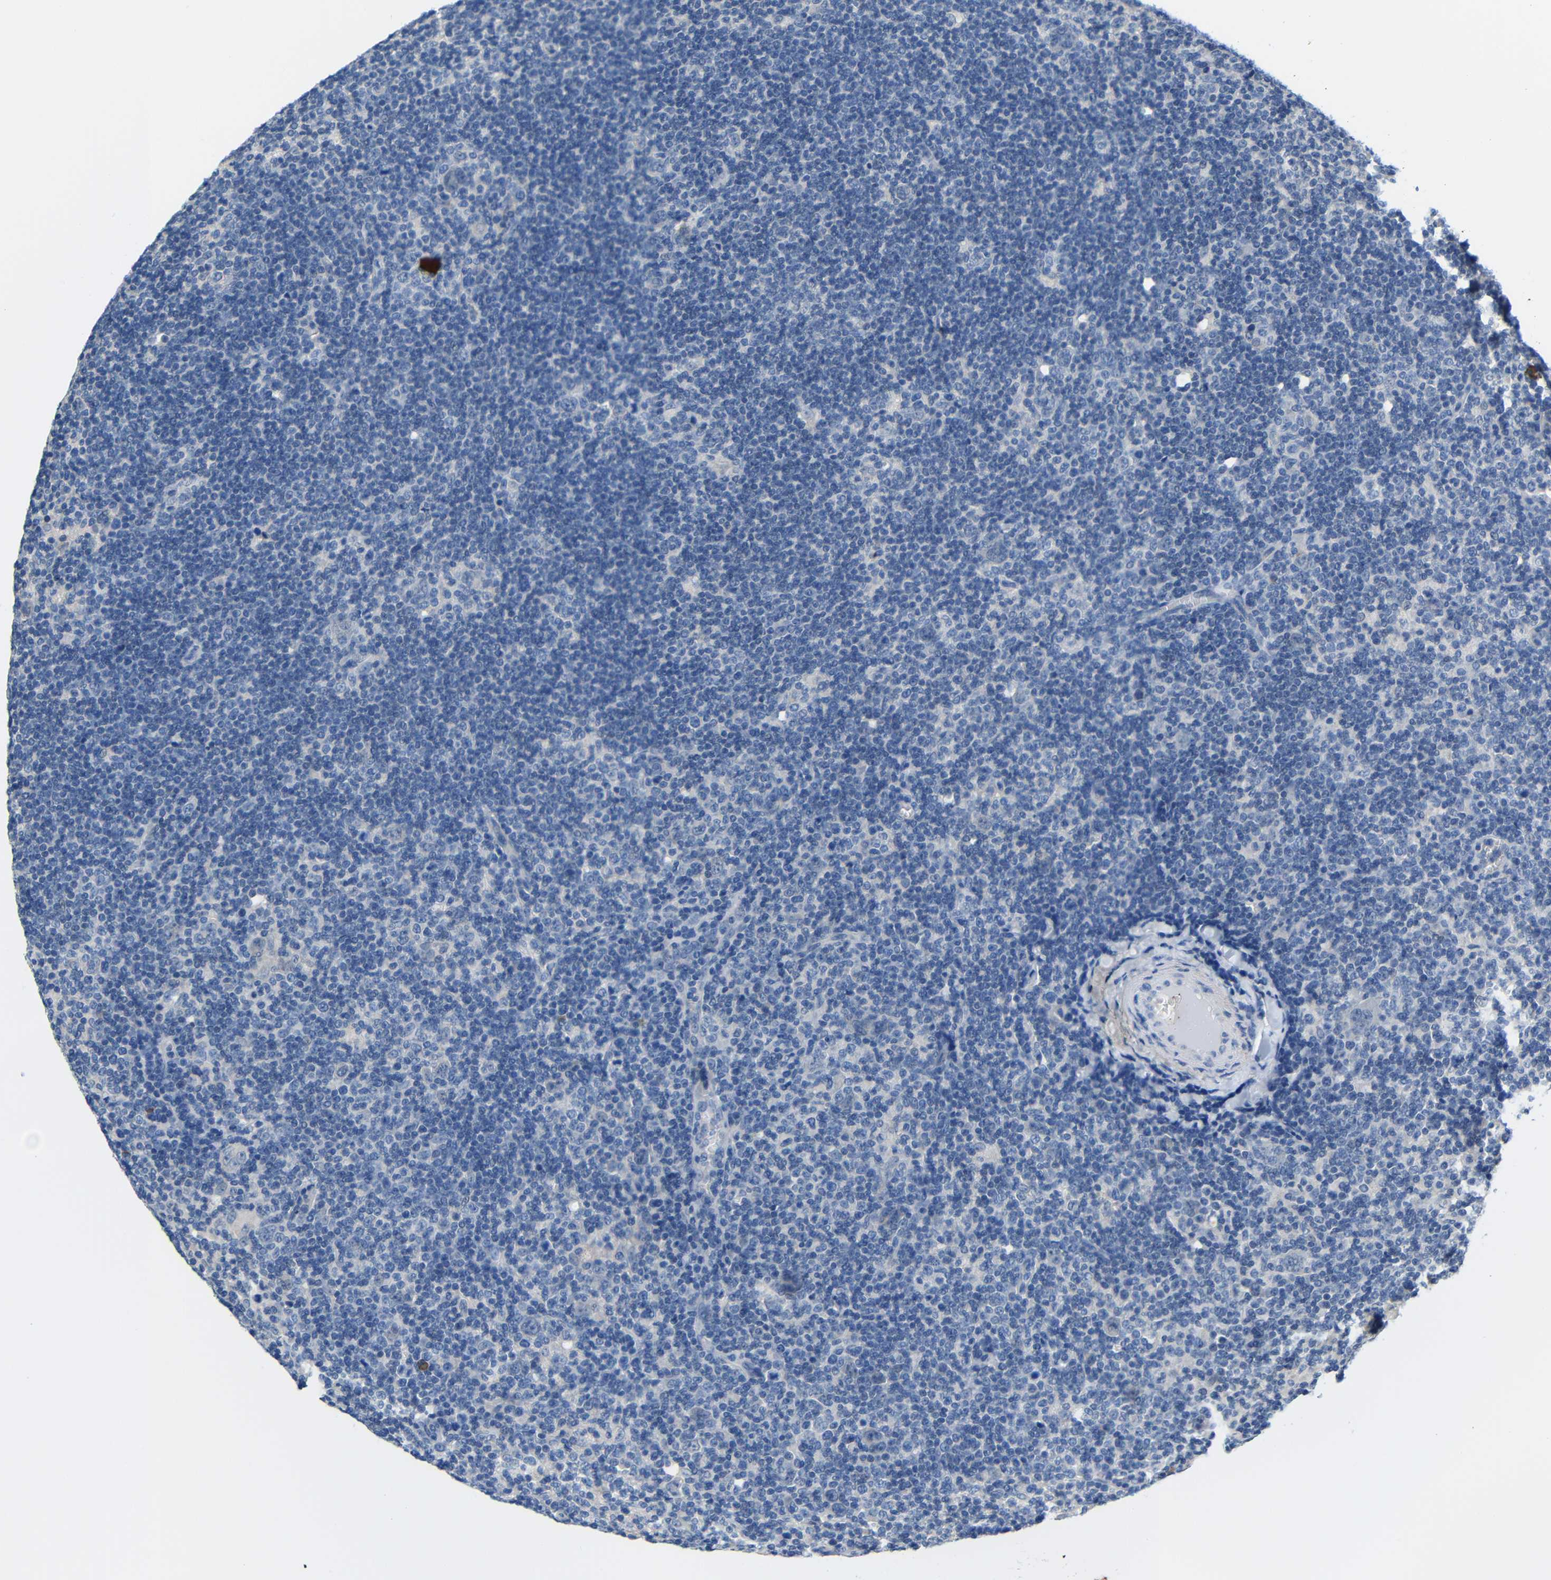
{"staining": {"intensity": "negative", "quantity": "none", "location": "none"}, "tissue": "lymphoma", "cell_type": "Tumor cells", "image_type": "cancer", "snomed": [{"axis": "morphology", "description": "Hodgkin's disease, NOS"}, {"axis": "topography", "description": "Lymph node"}], "caption": "Immunohistochemistry (IHC) histopathology image of neoplastic tissue: human lymphoma stained with DAB (3,3'-diaminobenzidine) shows no significant protein positivity in tumor cells. (Stains: DAB immunohistochemistry (IHC) with hematoxylin counter stain, Microscopy: brightfield microscopy at high magnification).", "gene": "NEGR1", "patient": {"sex": "female", "age": 57}}